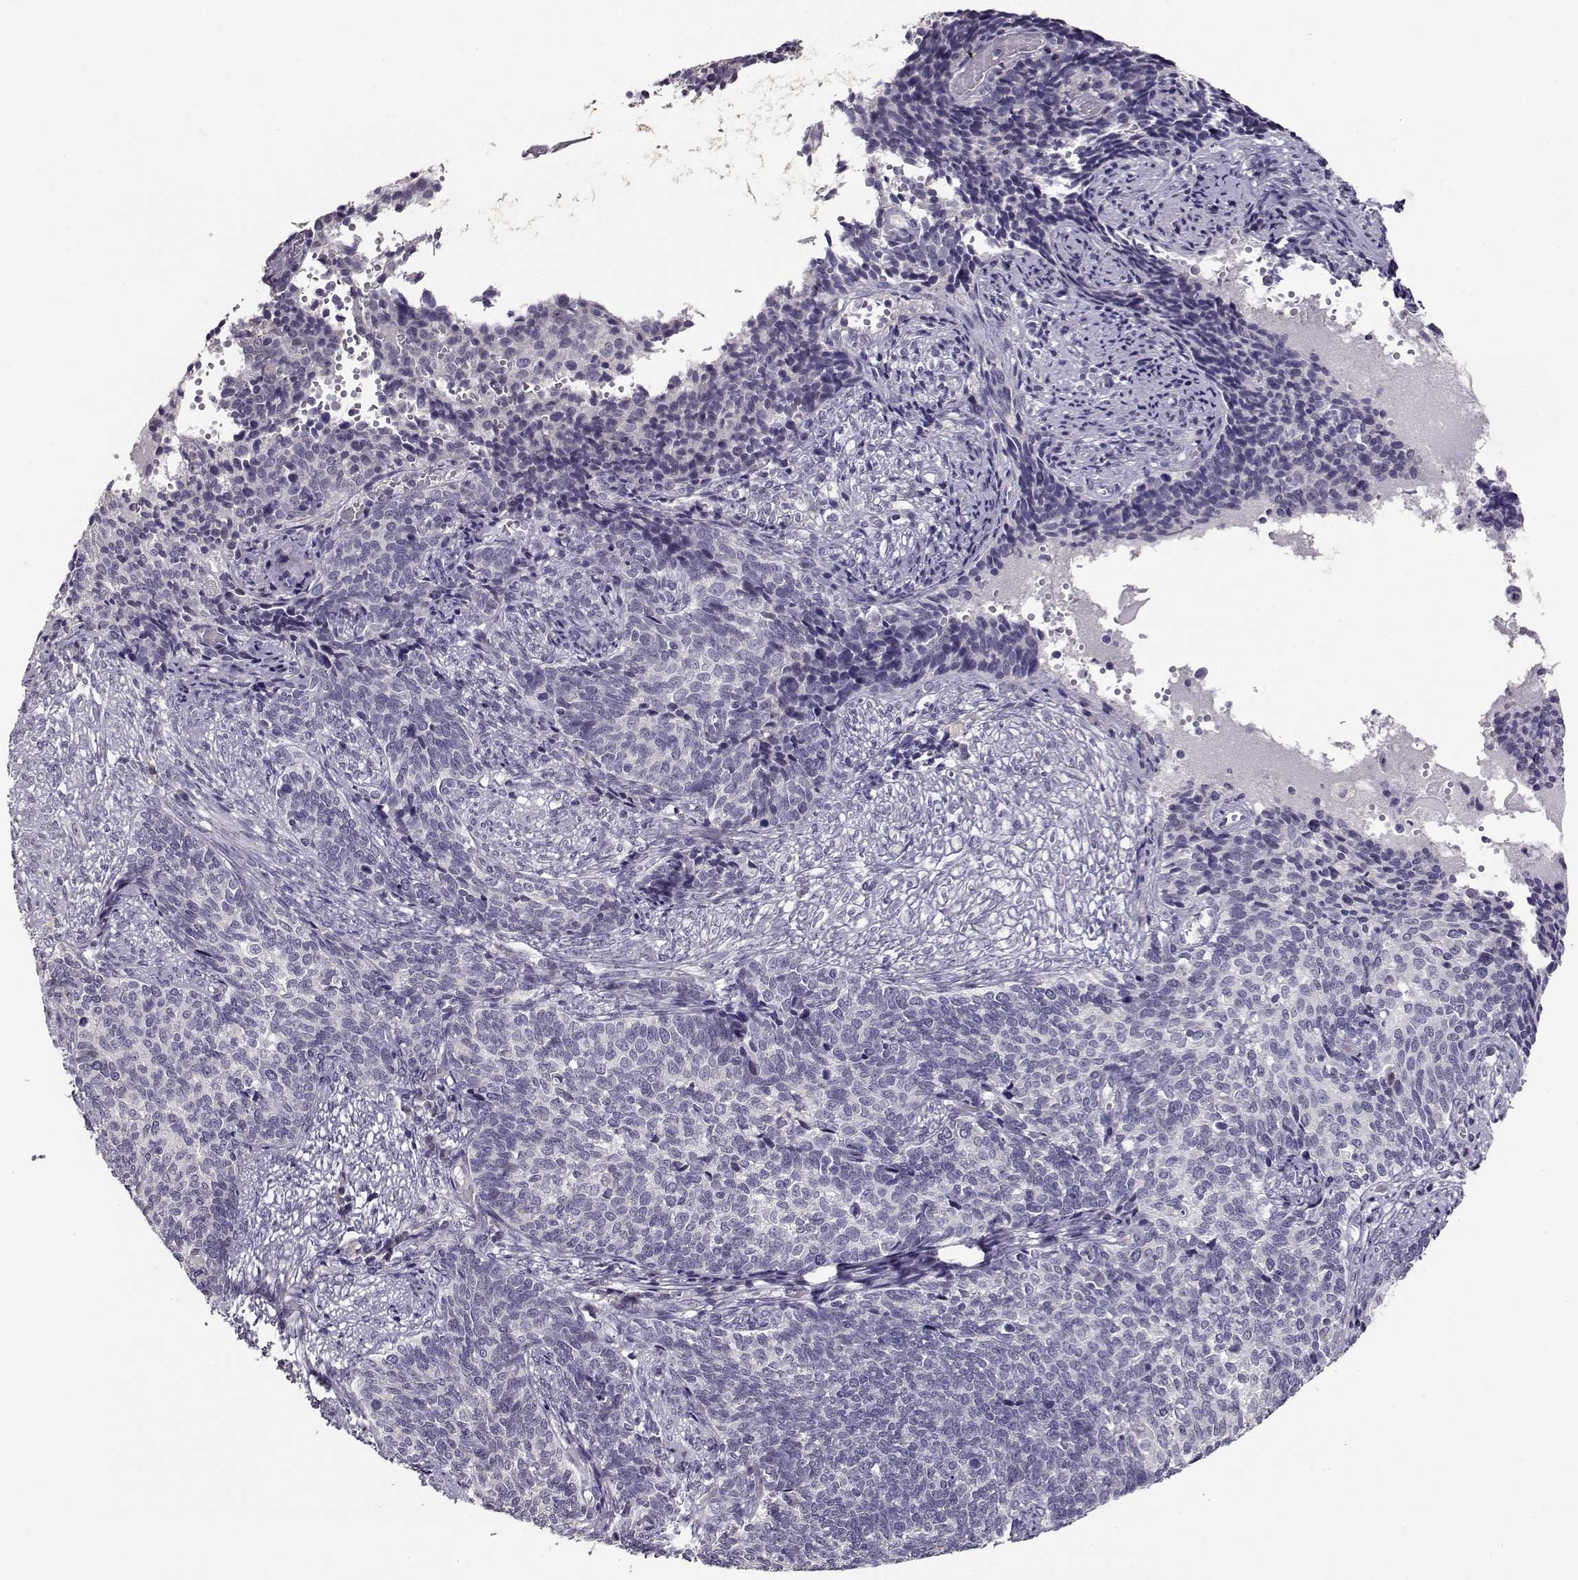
{"staining": {"intensity": "negative", "quantity": "none", "location": "none"}, "tissue": "cervical cancer", "cell_type": "Tumor cells", "image_type": "cancer", "snomed": [{"axis": "morphology", "description": "Squamous cell carcinoma, NOS"}, {"axis": "topography", "description": "Cervix"}], "caption": "The histopathology image reveals no staining of tumor cells in squamous cell carcinoma (cervical). (IHC, brightfield microscopy, high magnification).", "gene": "RHOXF2", "patient": {"sex": "female", "age": 39}}